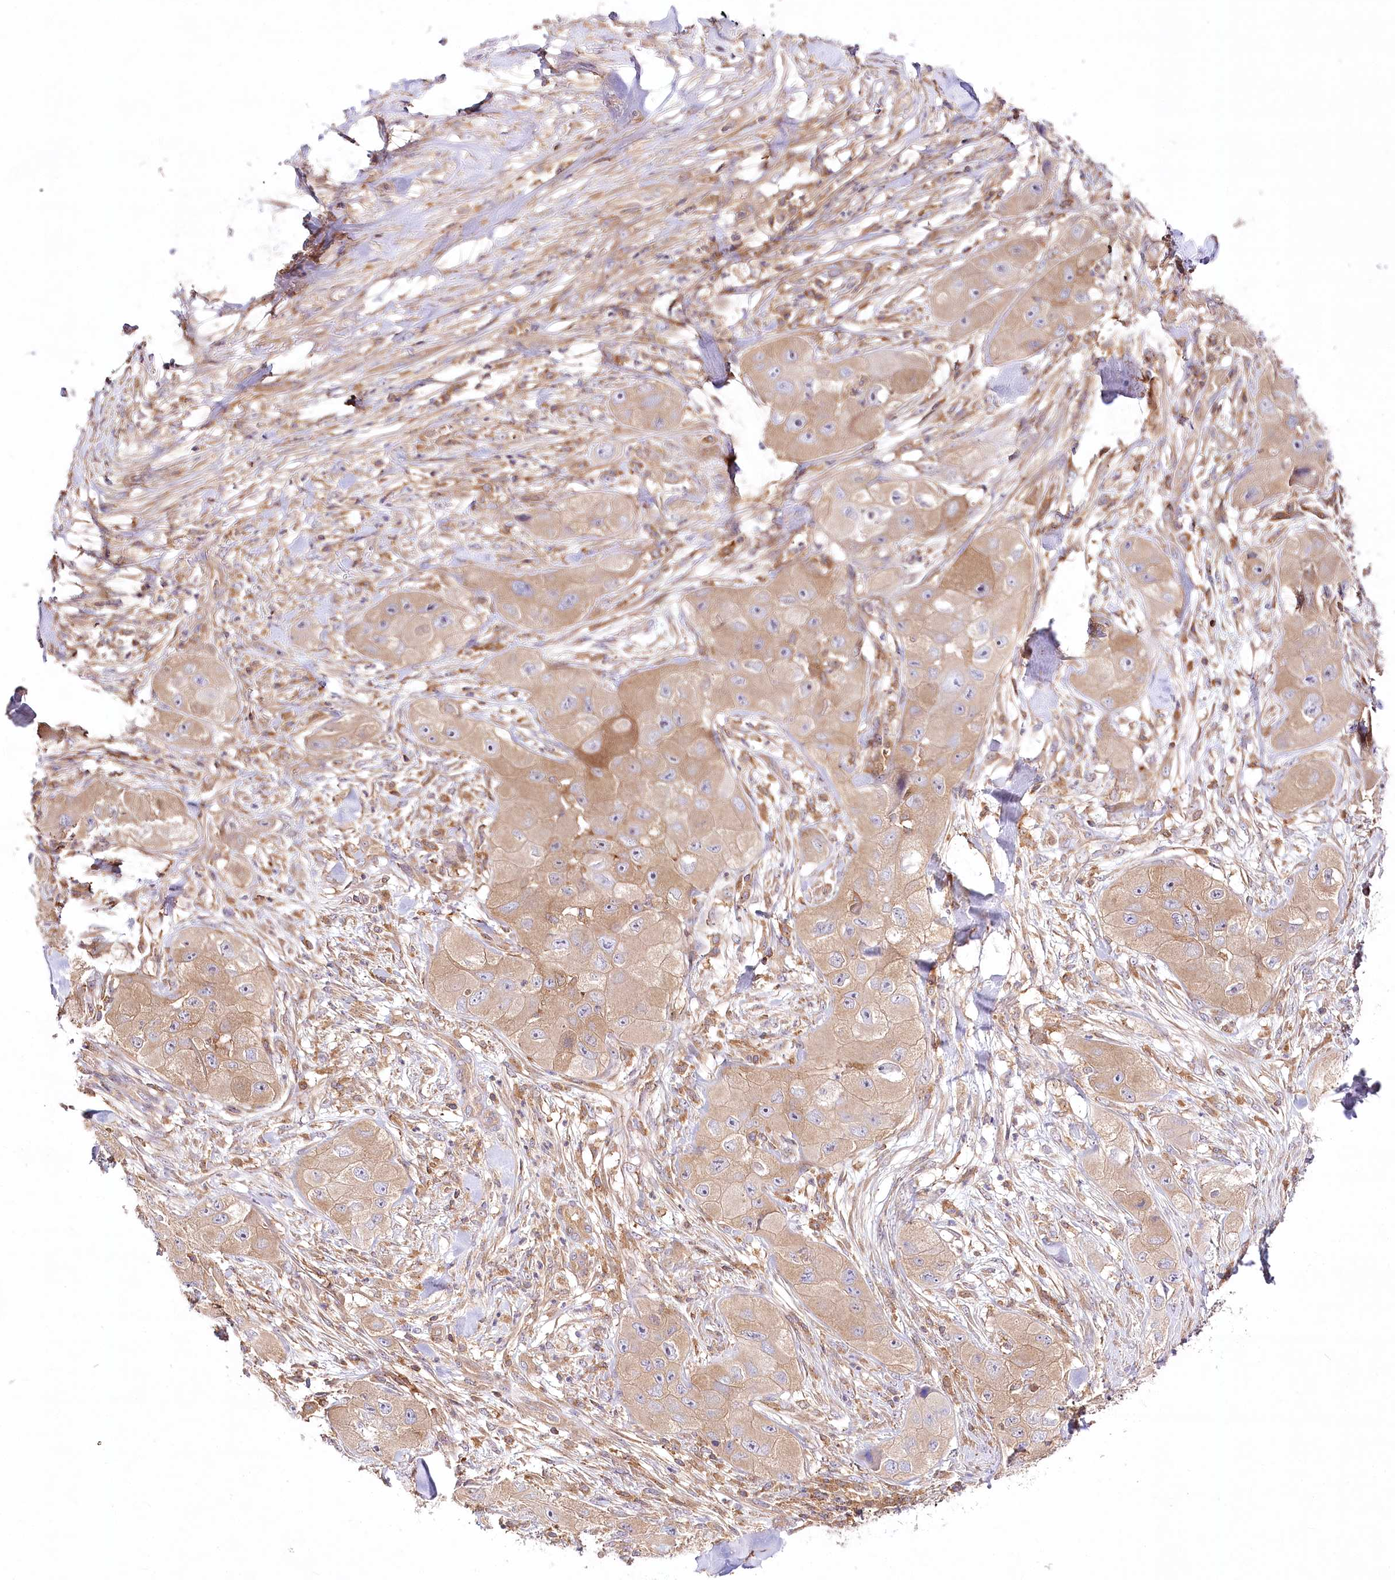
{"staining": {"intensity": "moderate", "quantity": "25%-75%", "location": "cytoplasmic/membranous"}, "tissue": "skin cancer", "cell_type": "Tumor cells", "image_type": "cancer", "snomed": [{"axis": "morphology", "description": "Squamous cell carcinoma, NOS"}, {"axis": "topography", "description": "Skin"}, {"axis": "topography", "description": "Subcutis"}], "caption": "Skin squamous cell carcinoma was stained to show a protein in brown. There is medium levels of moderate cytoplasmic/membranous staining in about 25%-75% of tumor cells. The protein is stained brown, and the nuclei are stained in blue (DAB (3,3'-diaminobenzidine) IHC with brightfield microscopy, high magnification).", "gene": "ABRAXAS2", "patient": {"sex": "male", "age": 73}}